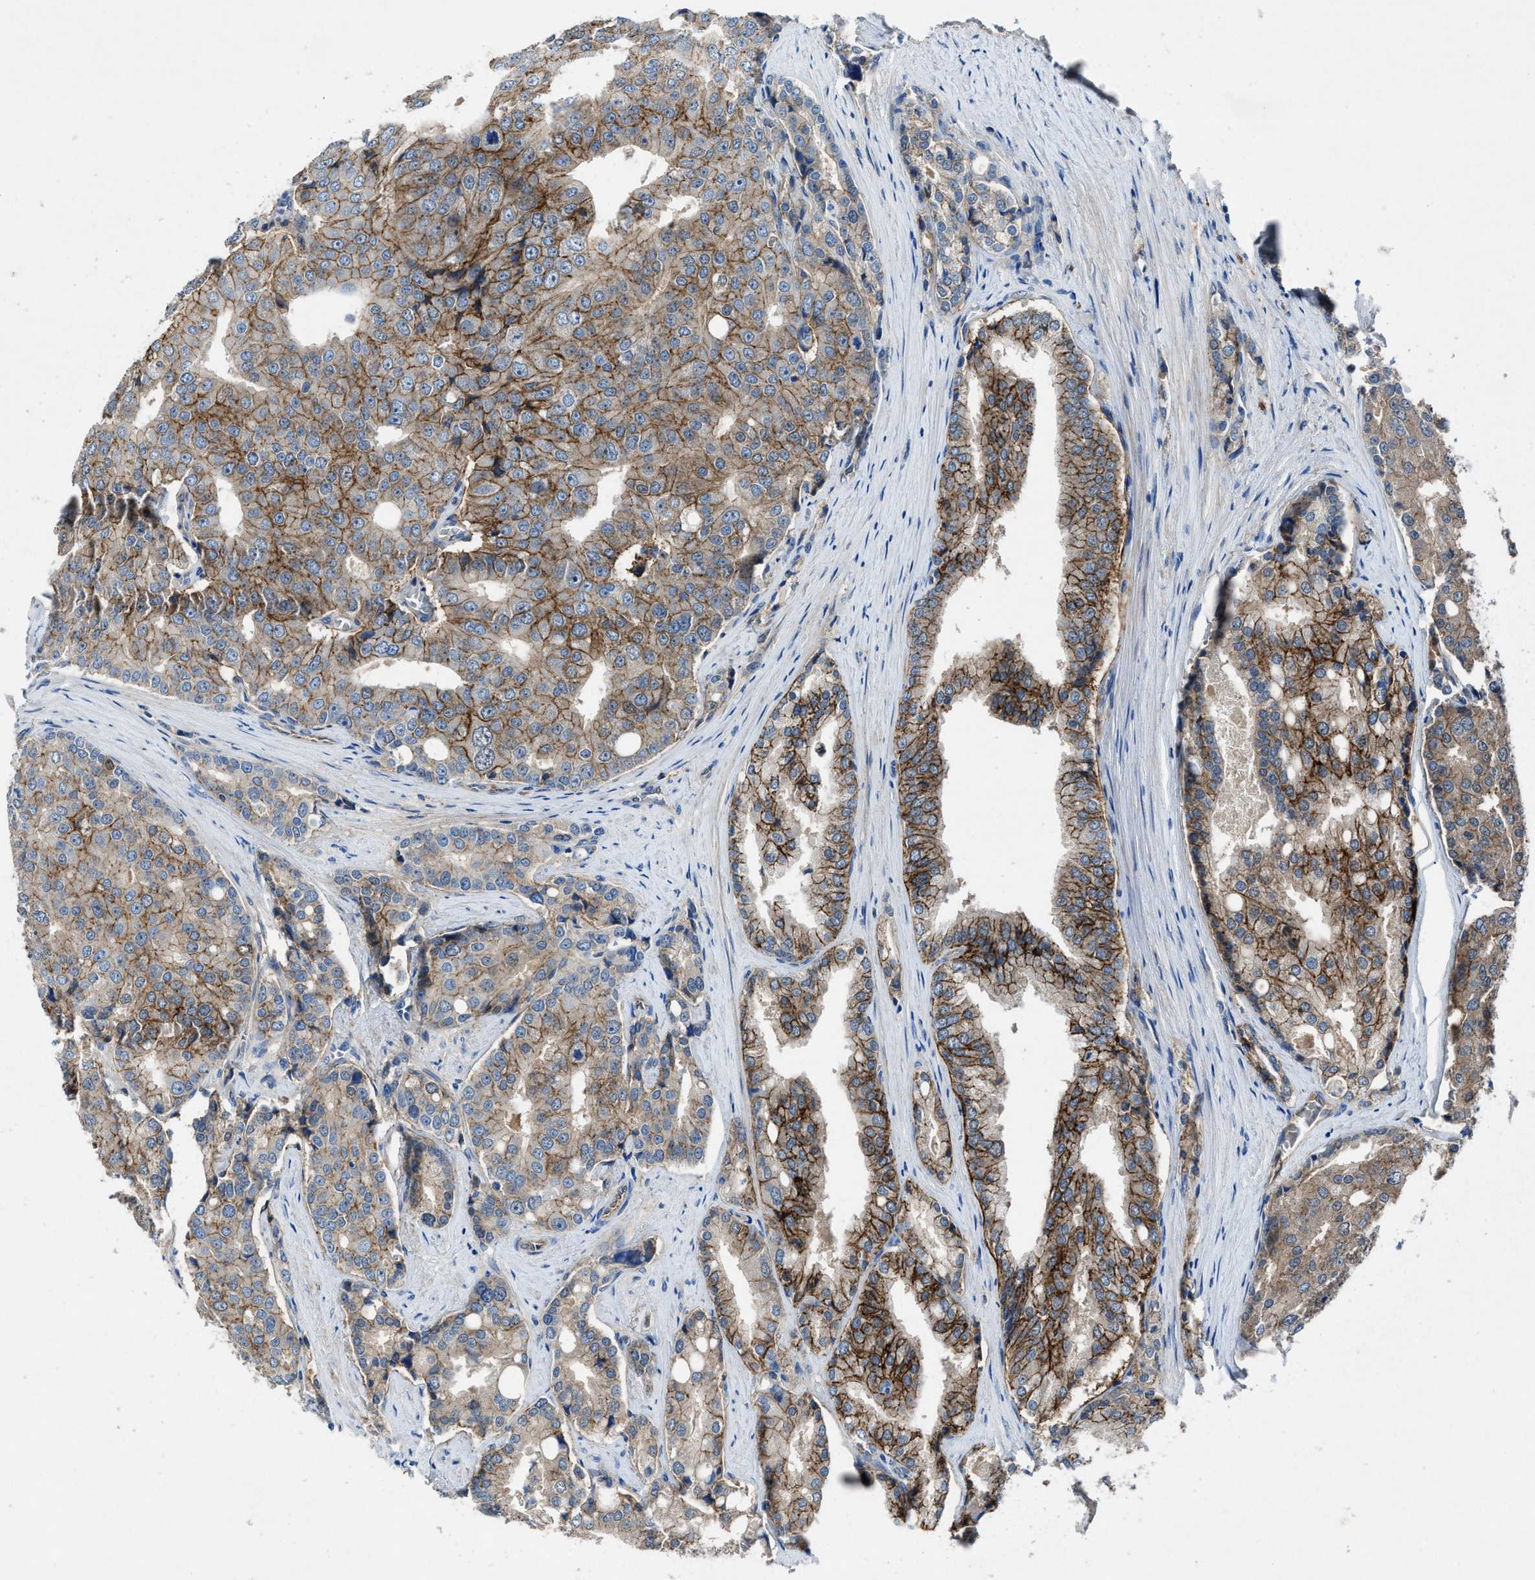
{"staining": {"intensity": "strong", "quantity": ">75%", "location": "cytoplasmic/membranous"}, "tissue": "prostate cancer", "cell_type": "Tumor cells", "image_type": "cancer", "snomed": [{"axis": "morphology", "description": "Adenocarcinoma, High grade"}, {"axis": "topography", "description": "Prostate"}], "caption": "High-grade adenocarcinoma (prostate) was stained to show a protein in brown. There is high levels of strong cytoplasmic/membranous positivity in approximately >75% of tumor cells.", "gene": "PTGFRN", "patient": {"sex": "male", "age": 50}}